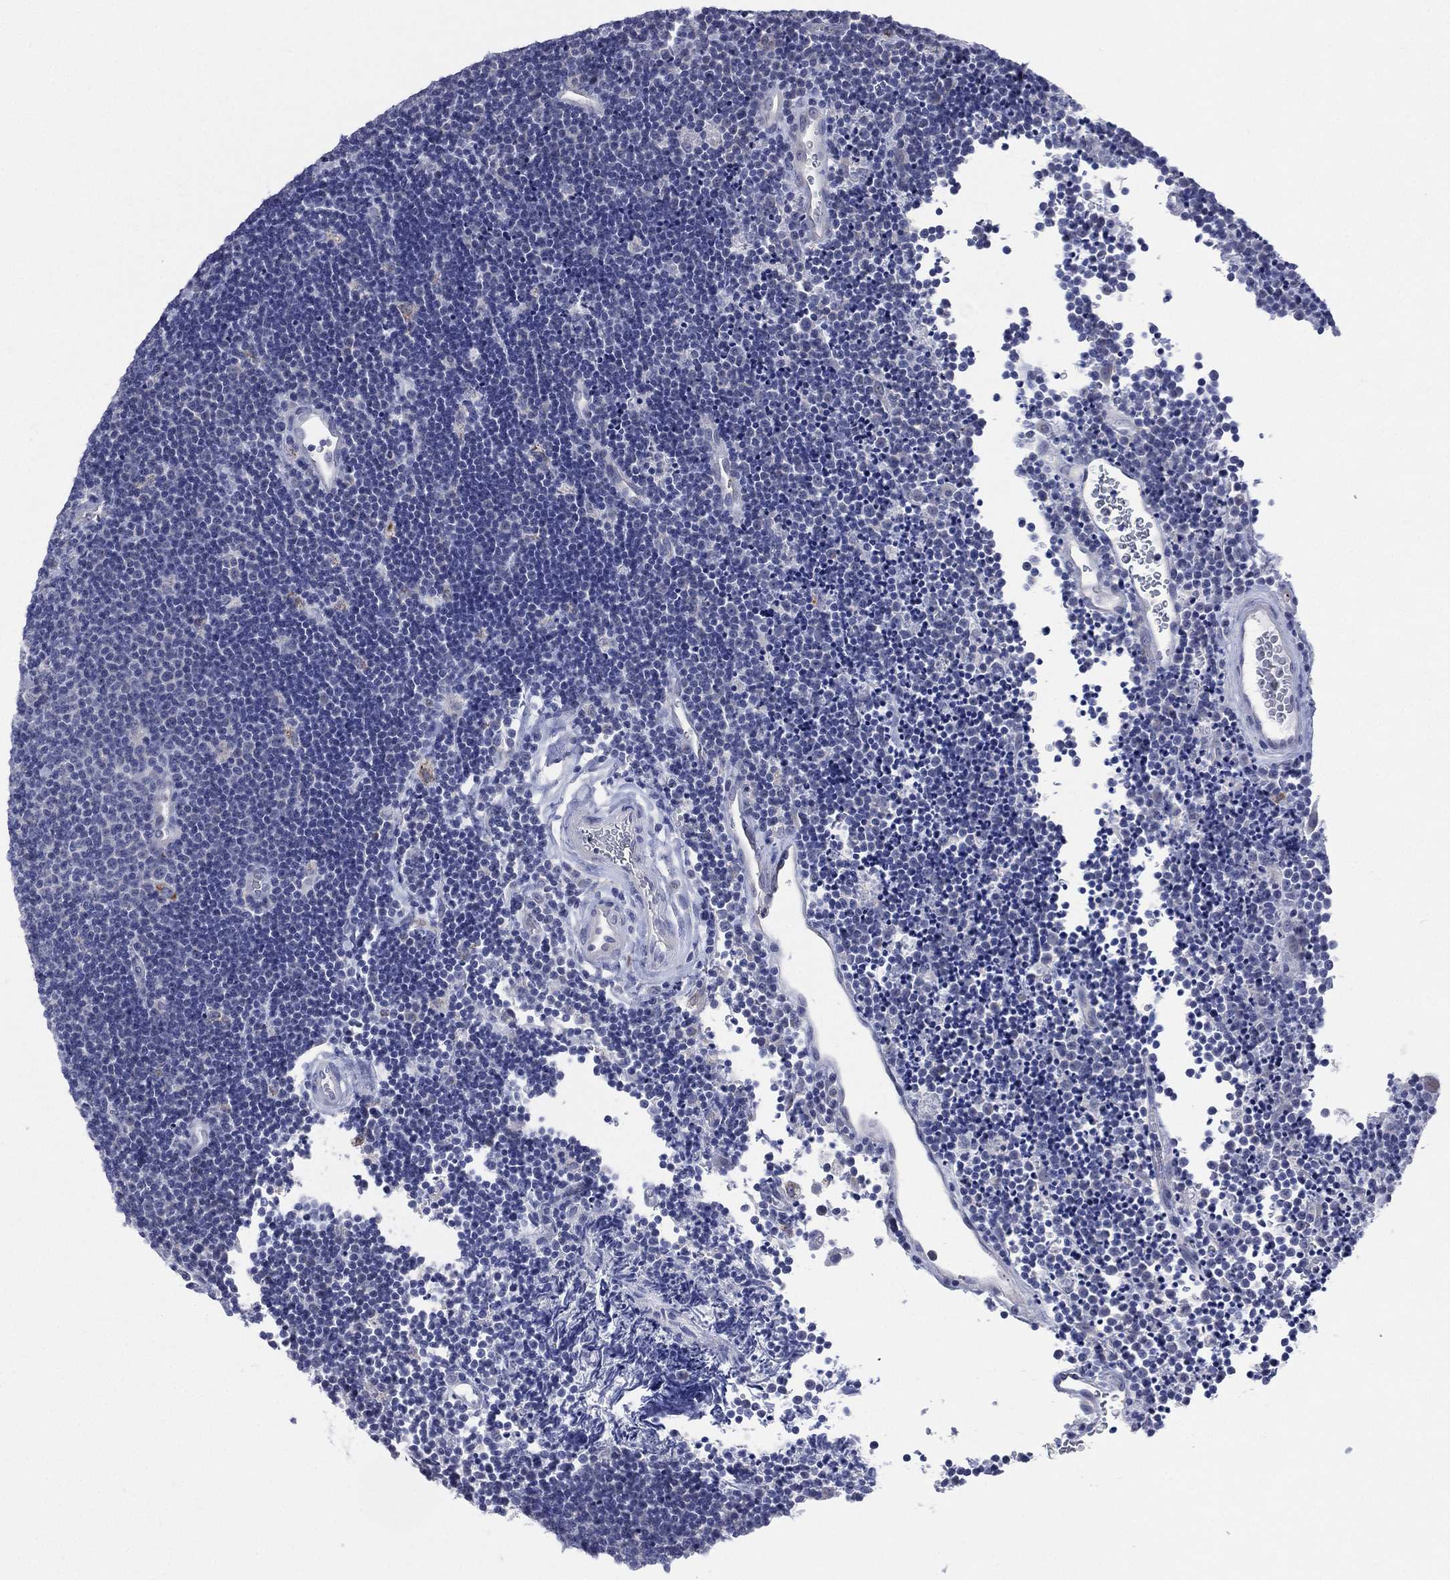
{"staining": {"intensity": "negative", "quantity": "none", "location": "none"}, "tissue": "lymphoma", "cell_type": "Tumor cells", "image_type": "cancer", "snomed": [{"axis": "morphology", "description": "Malignant lymphoma, non-Hodgkin's type, Low grade"}, {"axis": "topography", "description": "Brain"}], "caption": "High magnification brightfield microscopy of malignant lymphoma, non-Hodgkin's type (low-grade) stained with DAB (brown) and counterstained with hematoxylin (blue): tumor cells show no significant positivity. (DAB immunohistochemistry, high magnification).", "gene": "AKAP3", "patient": {"sex": "female", "age": 66}}